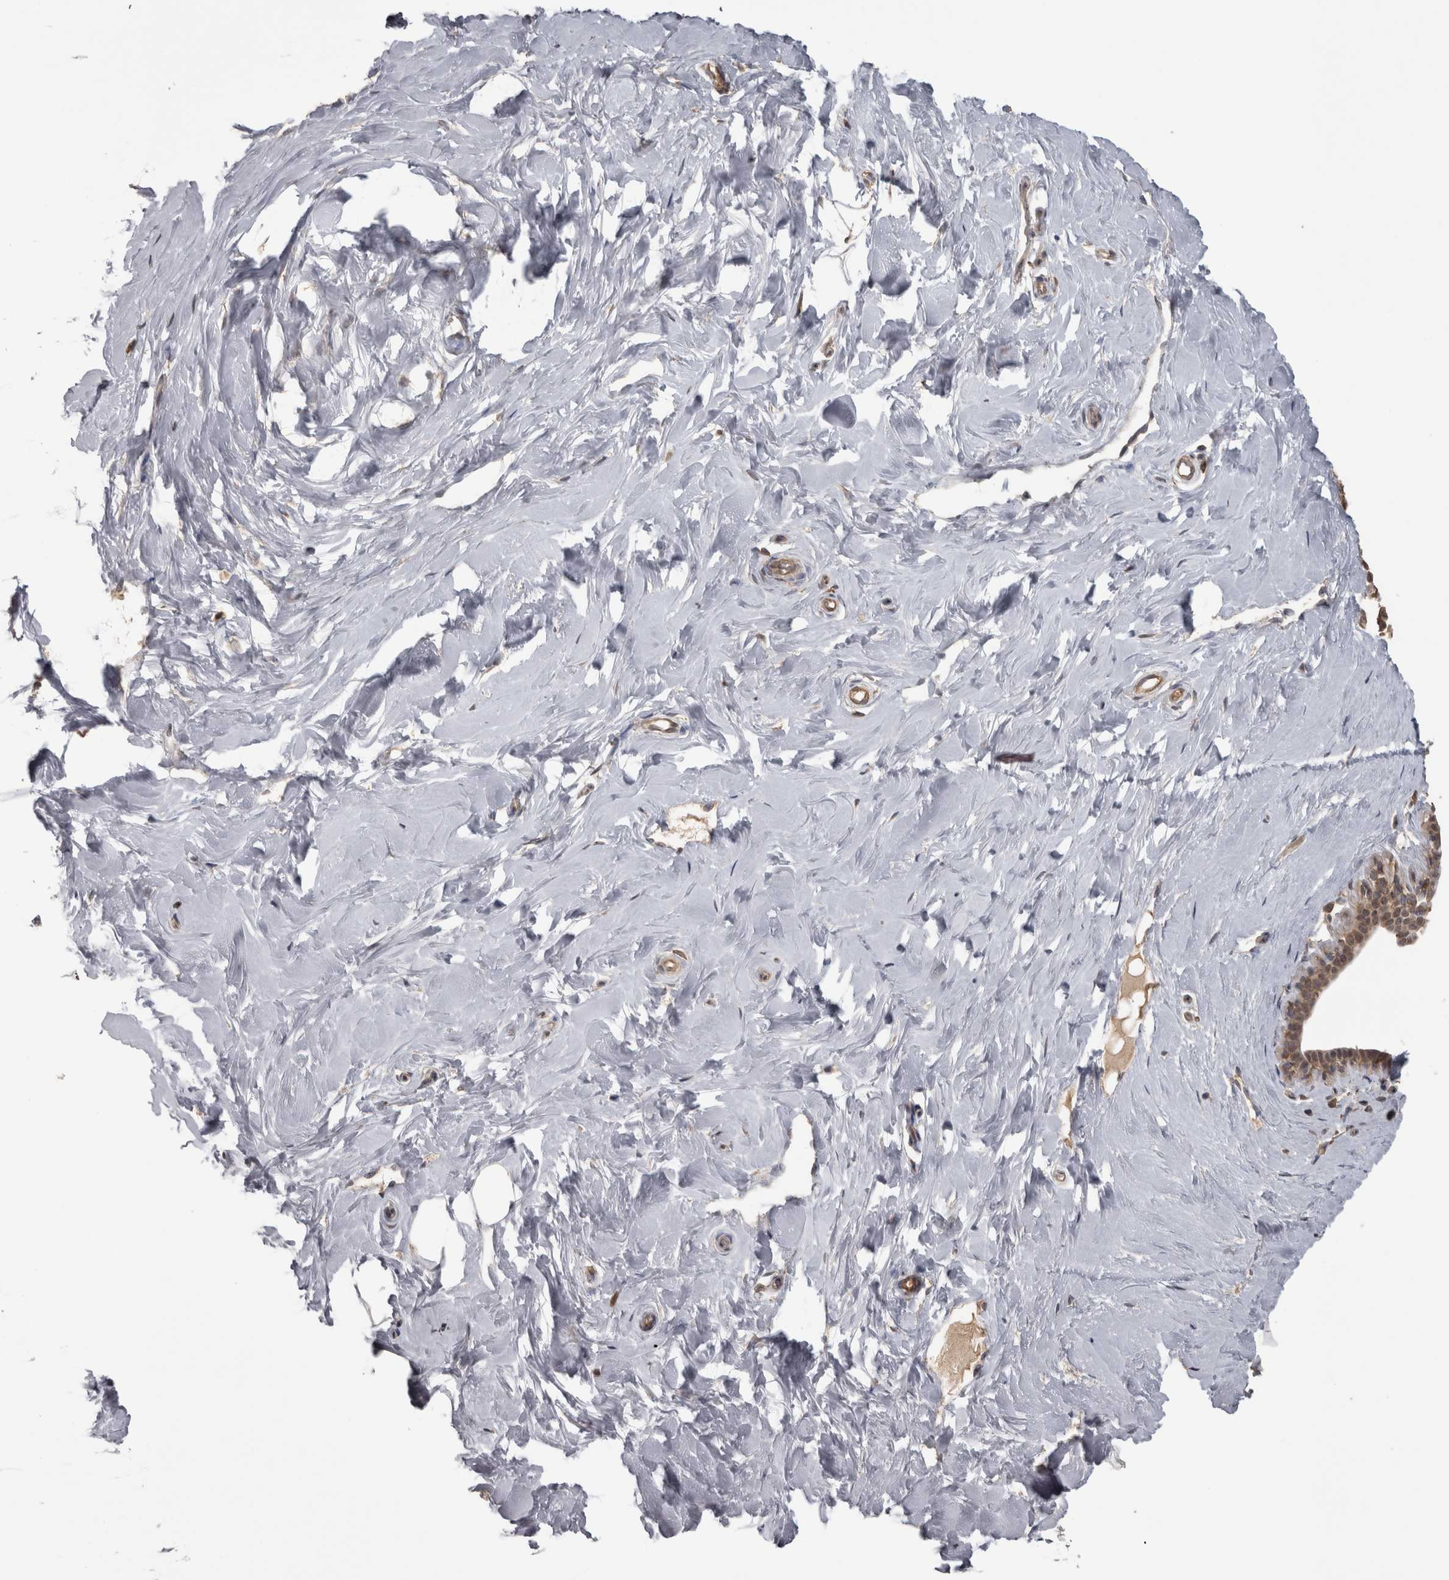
{"staining": {"intensity": "negative", "quantity": "none", "location": "none"}, "tissue": "breast", "cell_type": "Adipocytes", "image_type": "normal", "snomed": [{"axis": "morphology", "description": "Normal tissue, NOS"}, {"axis": "topography", "description": "Breast"}], "caption": "Breast stained for a protein using immunohistochemistry exhibits no positivity adipocytes.", "gene": "MICU3", "patient": {"sex": "female", "age": 23}}